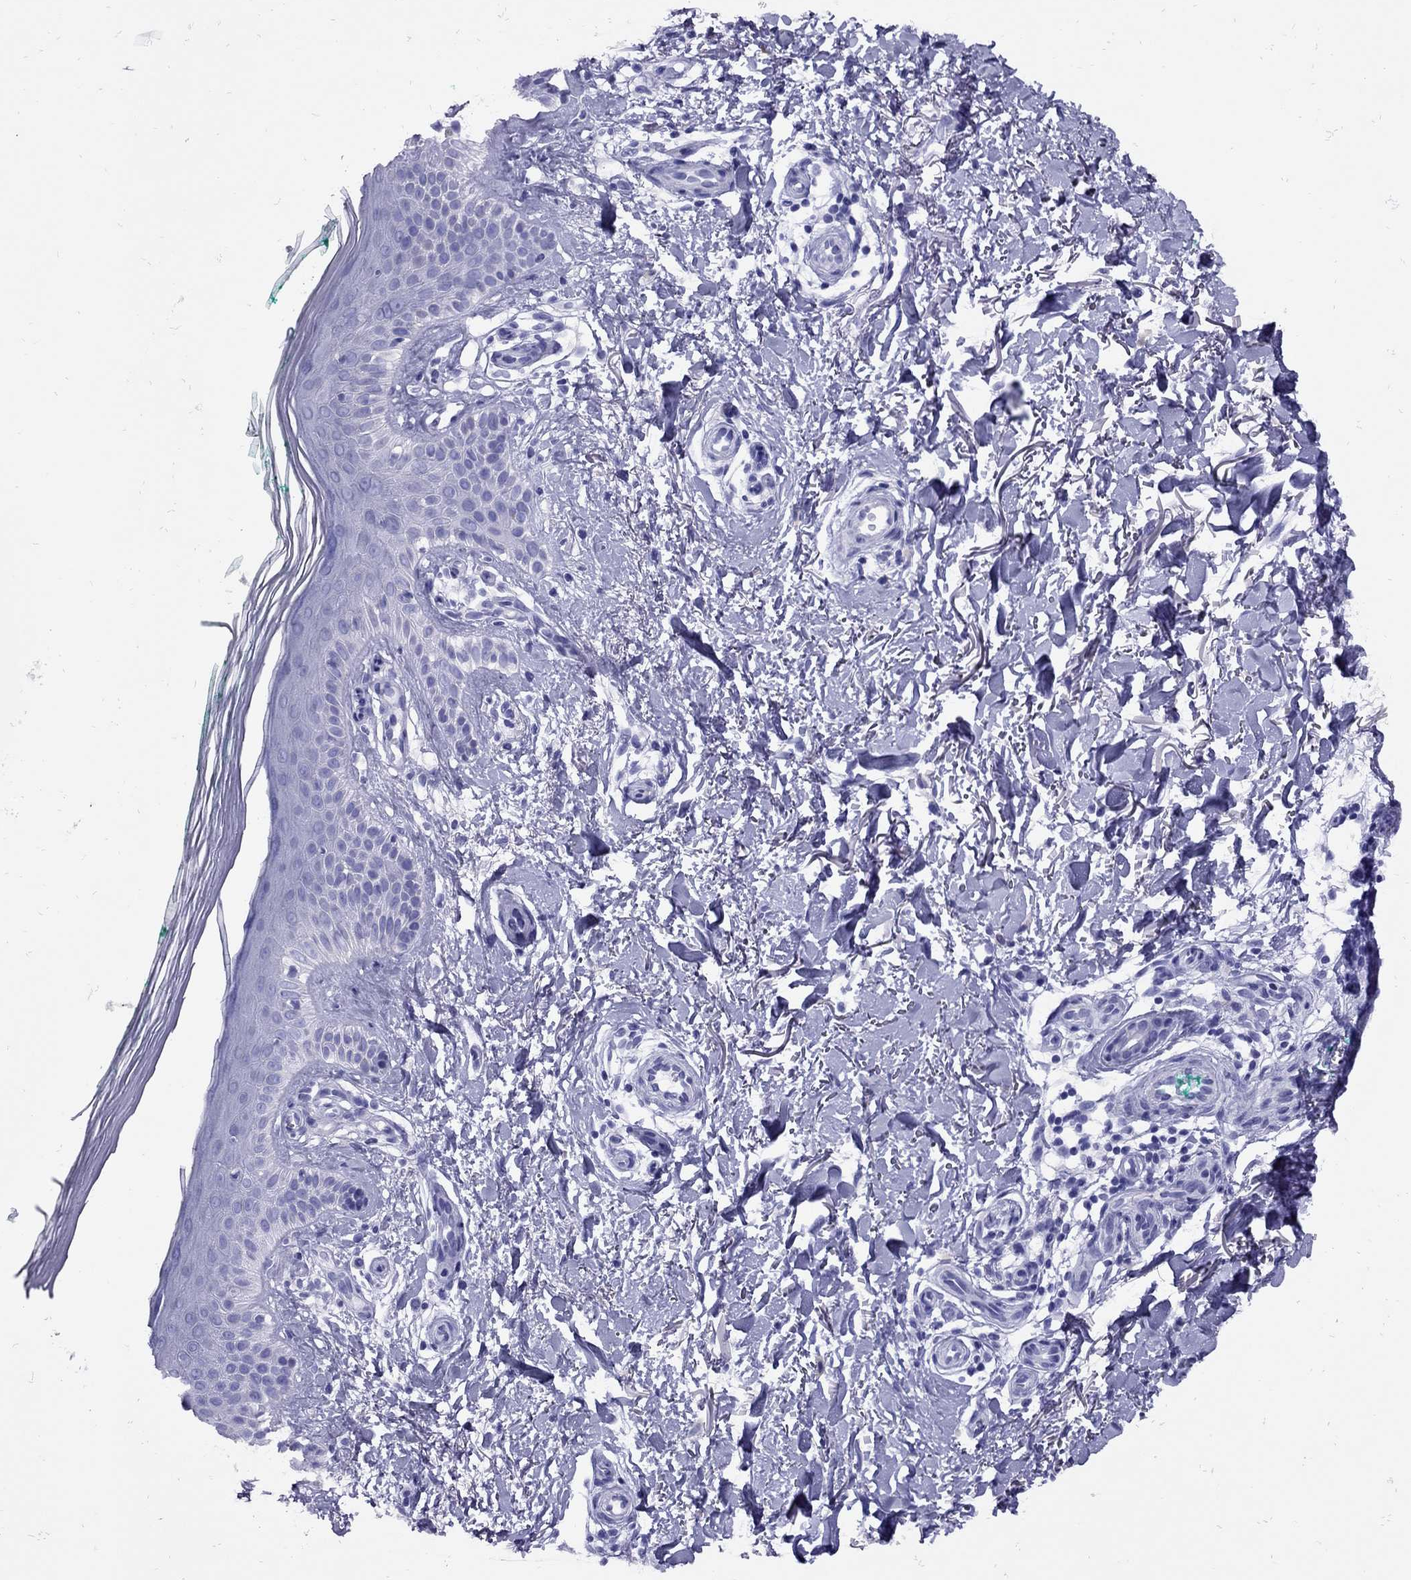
{"staining": {"intensity": "negative", "quantity": "none", "location": "none"}, "tissue": "skin", "cell_type": "Fibroblasts", "image_type": "normal", "snomed": [{"axis": "morphology", "description": "Normal tissue, NOS"}, {"axis": "morphology", "description": "Inflammation, NOS"}, {"axis": "morphology", "description": "Fibrosis, NOS"}, {"axis": "topography", "description": "Skin"}], "caption": "DAB (3,3'-diaminobenzidine) immunohistochemical staining of normal human skin exhibits no significant positivity in fibroblasts.", "gene": "AVPR1B", "patient": {"sex": "male", "age": 71}}